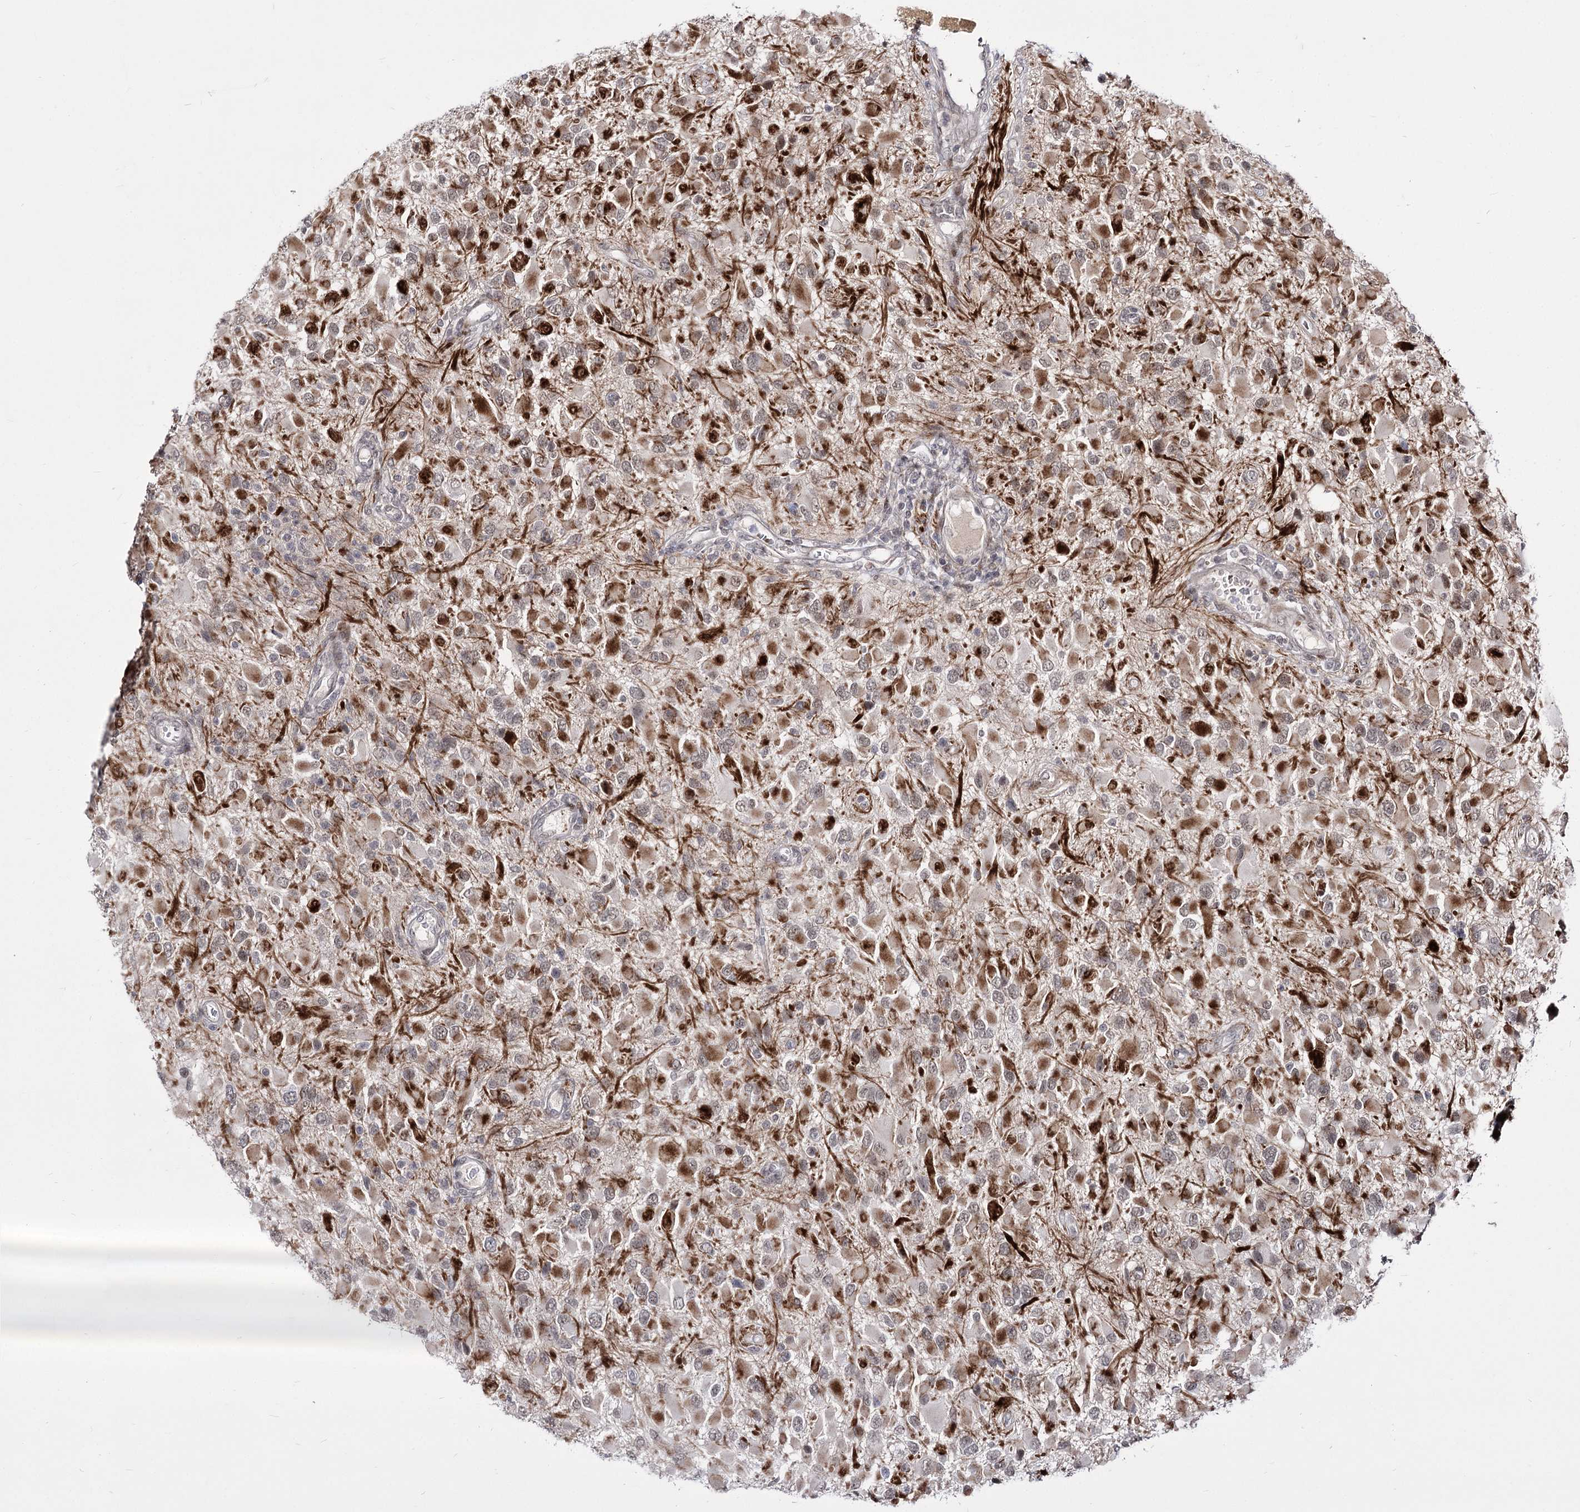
{"staining": {"intensity": "moderate", "quantity": "25%-75%", "location": "cytoplasmic/membranous"}, "tissue": "glioma", "cell_type": "Tumor cells", "image_type": "cancer", "snomed": [{"axis": "morphology", "description": "Glioma, malignant, High grade"}, {"axis": "topography", "description": "Brain"}], "caption": "Glioma stained for a protein (brown) displays moderate cytoplasmic/membranous positive positivity in approximately 25%-75% of tumor cells.", "gene": "STOX1", "patient": {"sex": "male", "age": 53}}